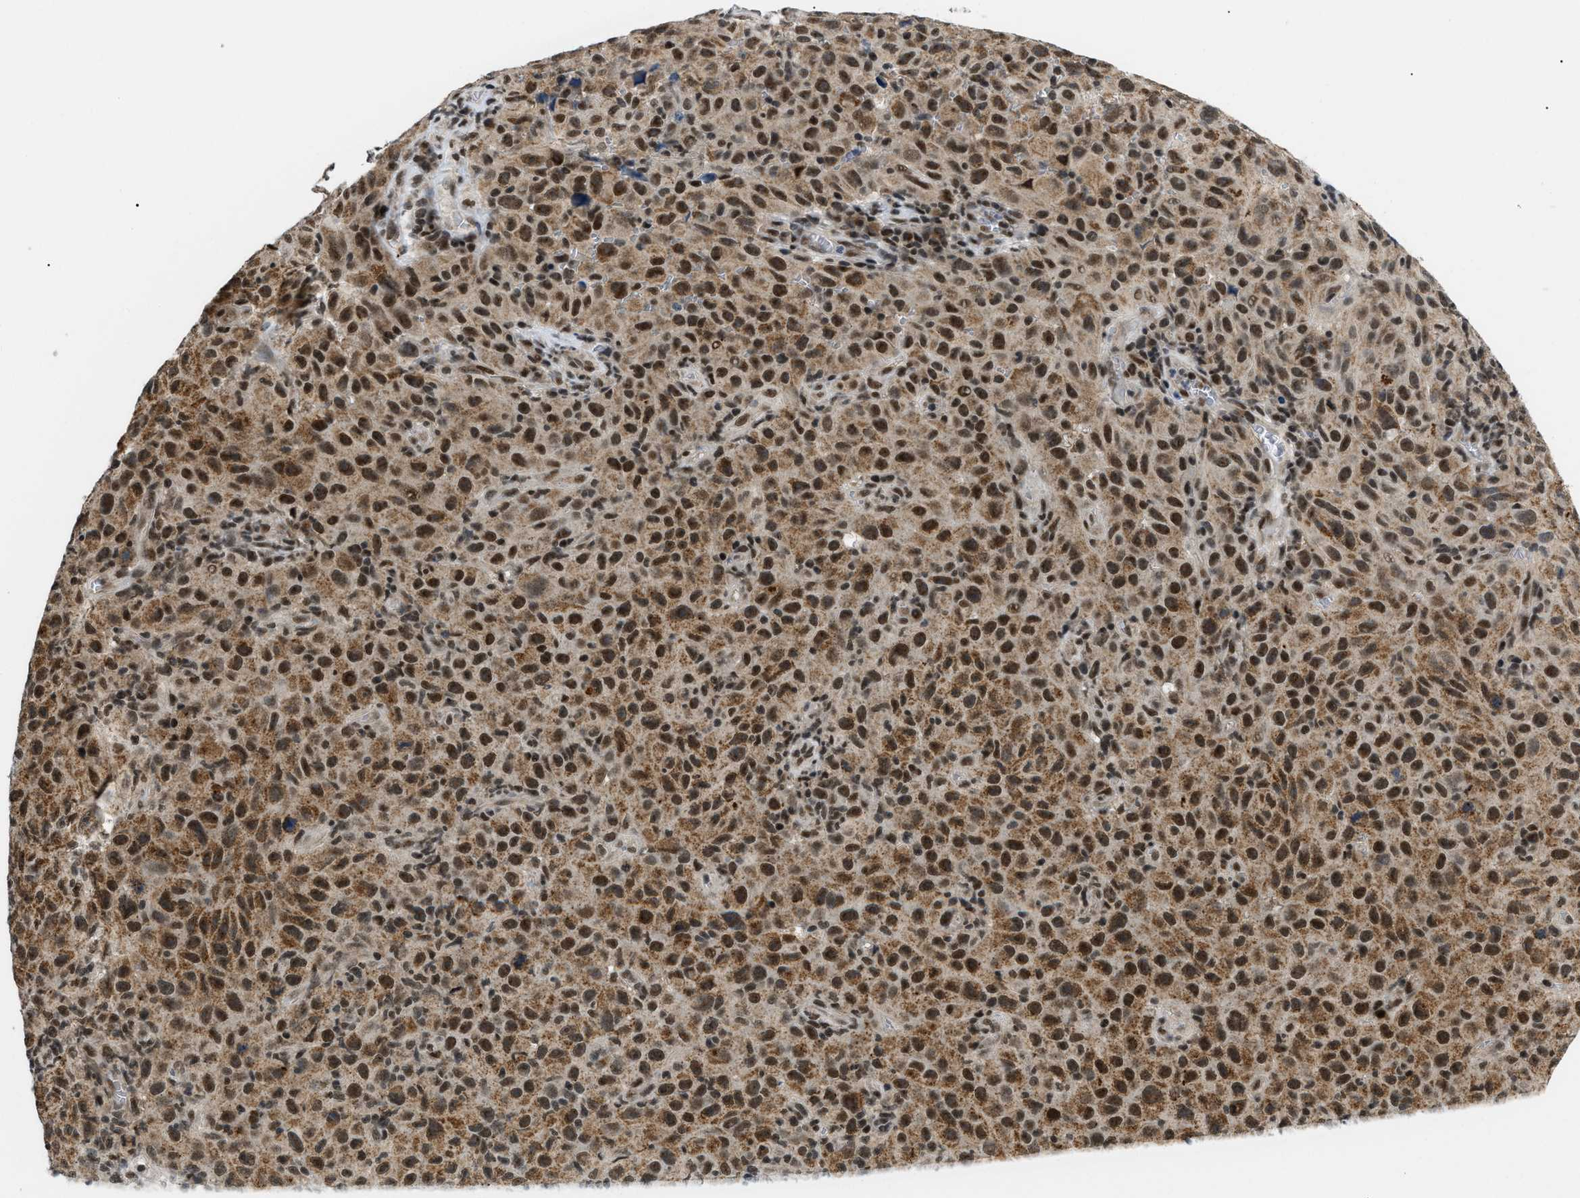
{"staining": {"intensity": "moderate", "quantity": ">75%", "location": "cytoplasmic/membranous,nuclear"}, "tissue": "melanoma", "cell_type": "Tumor cells", "image_type": "cancer", "snomed": [{"axis": "morphology", "description": "Malignant melanoma, NOS"}, {"axis": "topography", "description": "Skin"}], "caption": "Immunohistochemical staining of malignant melanoma displays medium levels of moderate cytoplasmic/membranous and nuclear expression in about >75% of tumor cells.", "gene": "ZBTB11", "patient": {"sex": "female", "age": 82}}